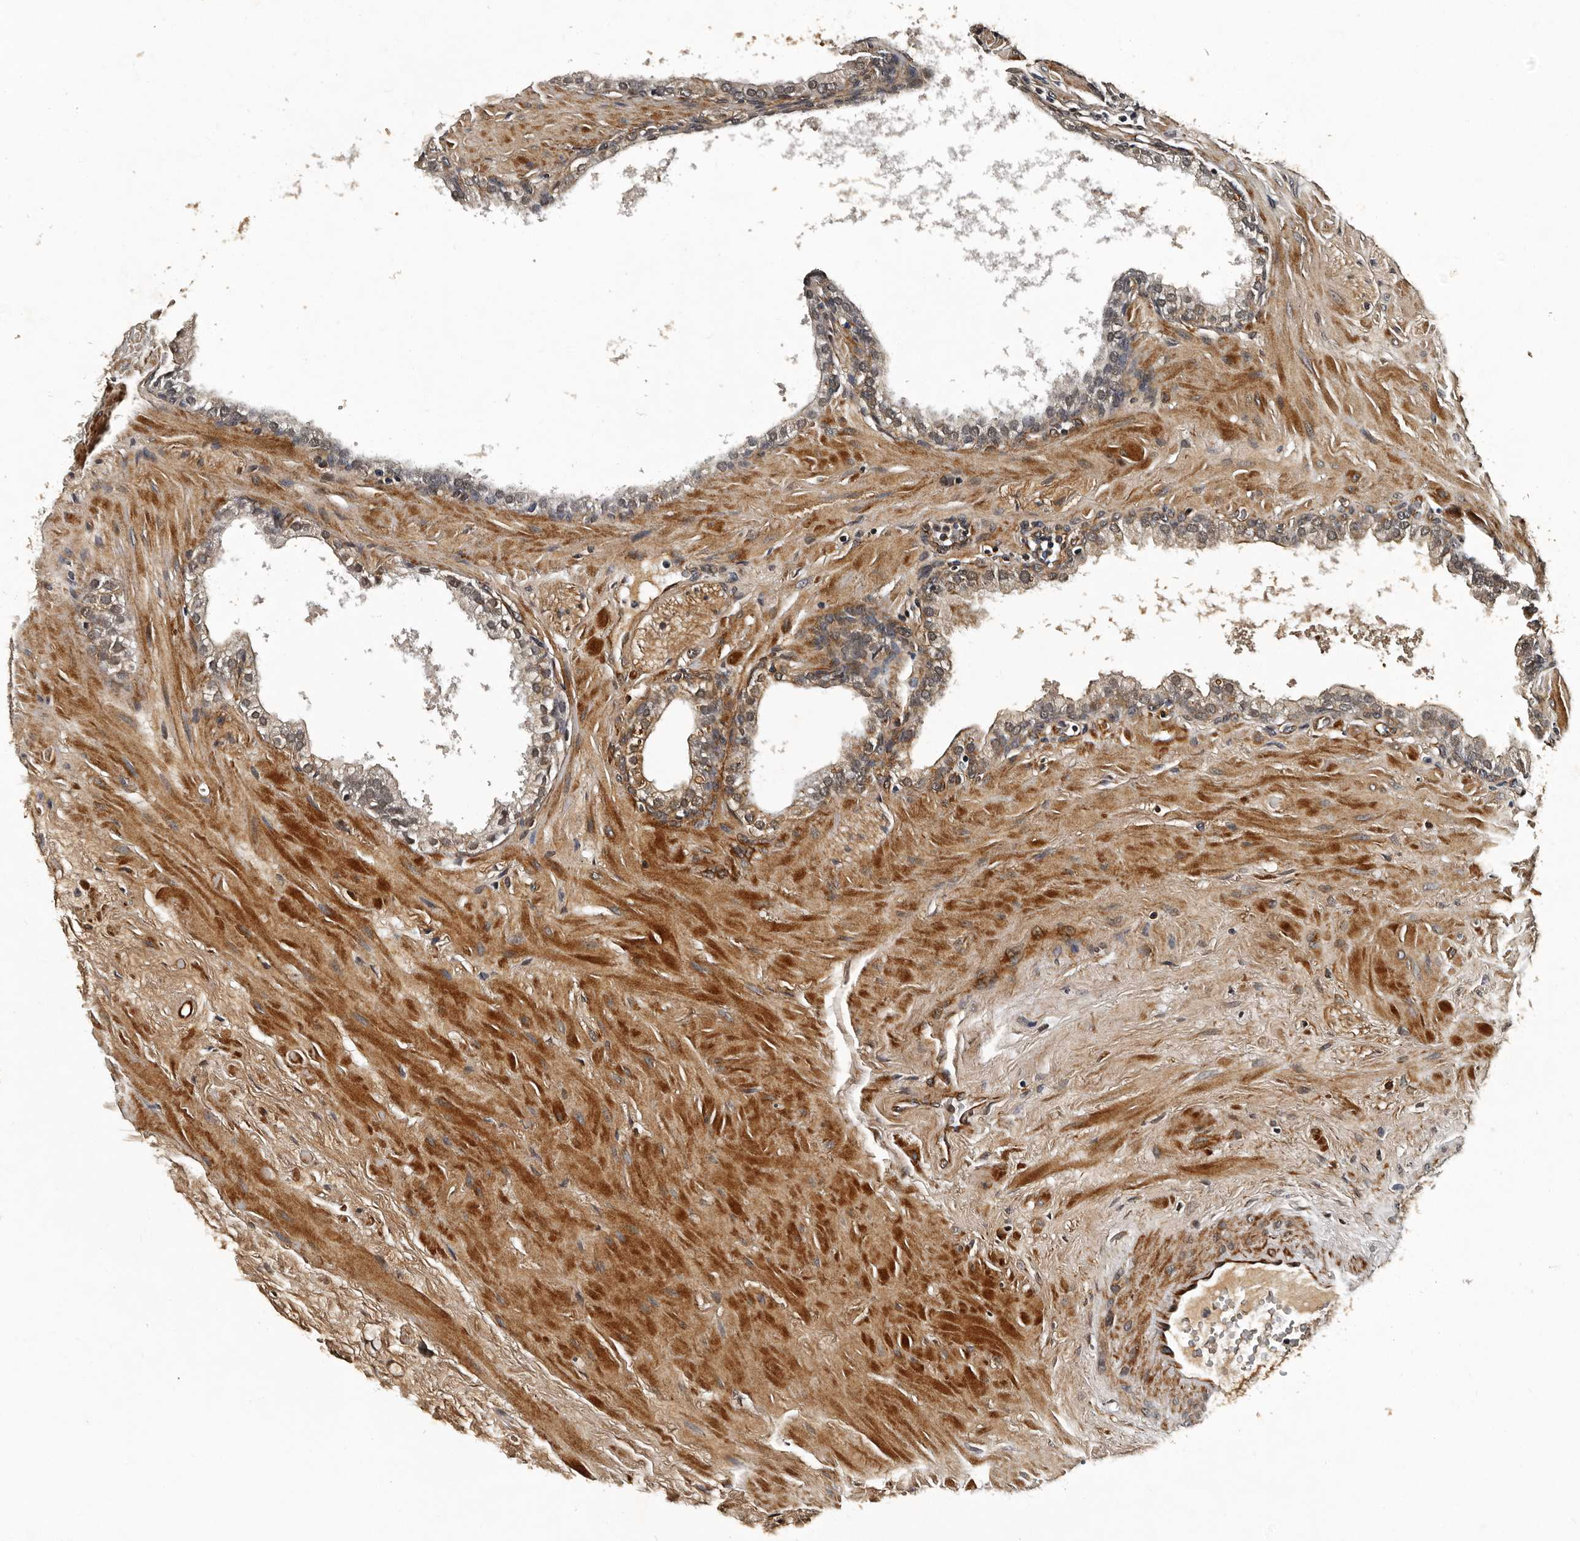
{"staining": {"intensity": "moderate", "quantity": "25%-75%", "location": "cytoplasmic/membranous,nuclear"}, "tissue": "prostate", "cell_type": "Glandular cells", "image_type": "normal", "snomed": [{"axis": "morphology", "description": "Normal tissue, NOS"}, {"axis": "morphology", "description": "Urothelial carcinoma, Low grade"}, {"axis": "topography", "description": "Urinary bladder"}, {"axis": "topography", "description": "Prostate"}], "caption": "Immunohistochemistry (IHC) photomicrograph of normal prostate: prostate stained using immunohistochemistry displays medium levels of moderate protein expression localized specifically in the cytoplasmic/membranous,nuclear of glandular cells, appearing as a cytoplasmic/membranous,nuclear brown color.", "gene": "CPNE3", "patient": {"sex": "male", "age": 60}}